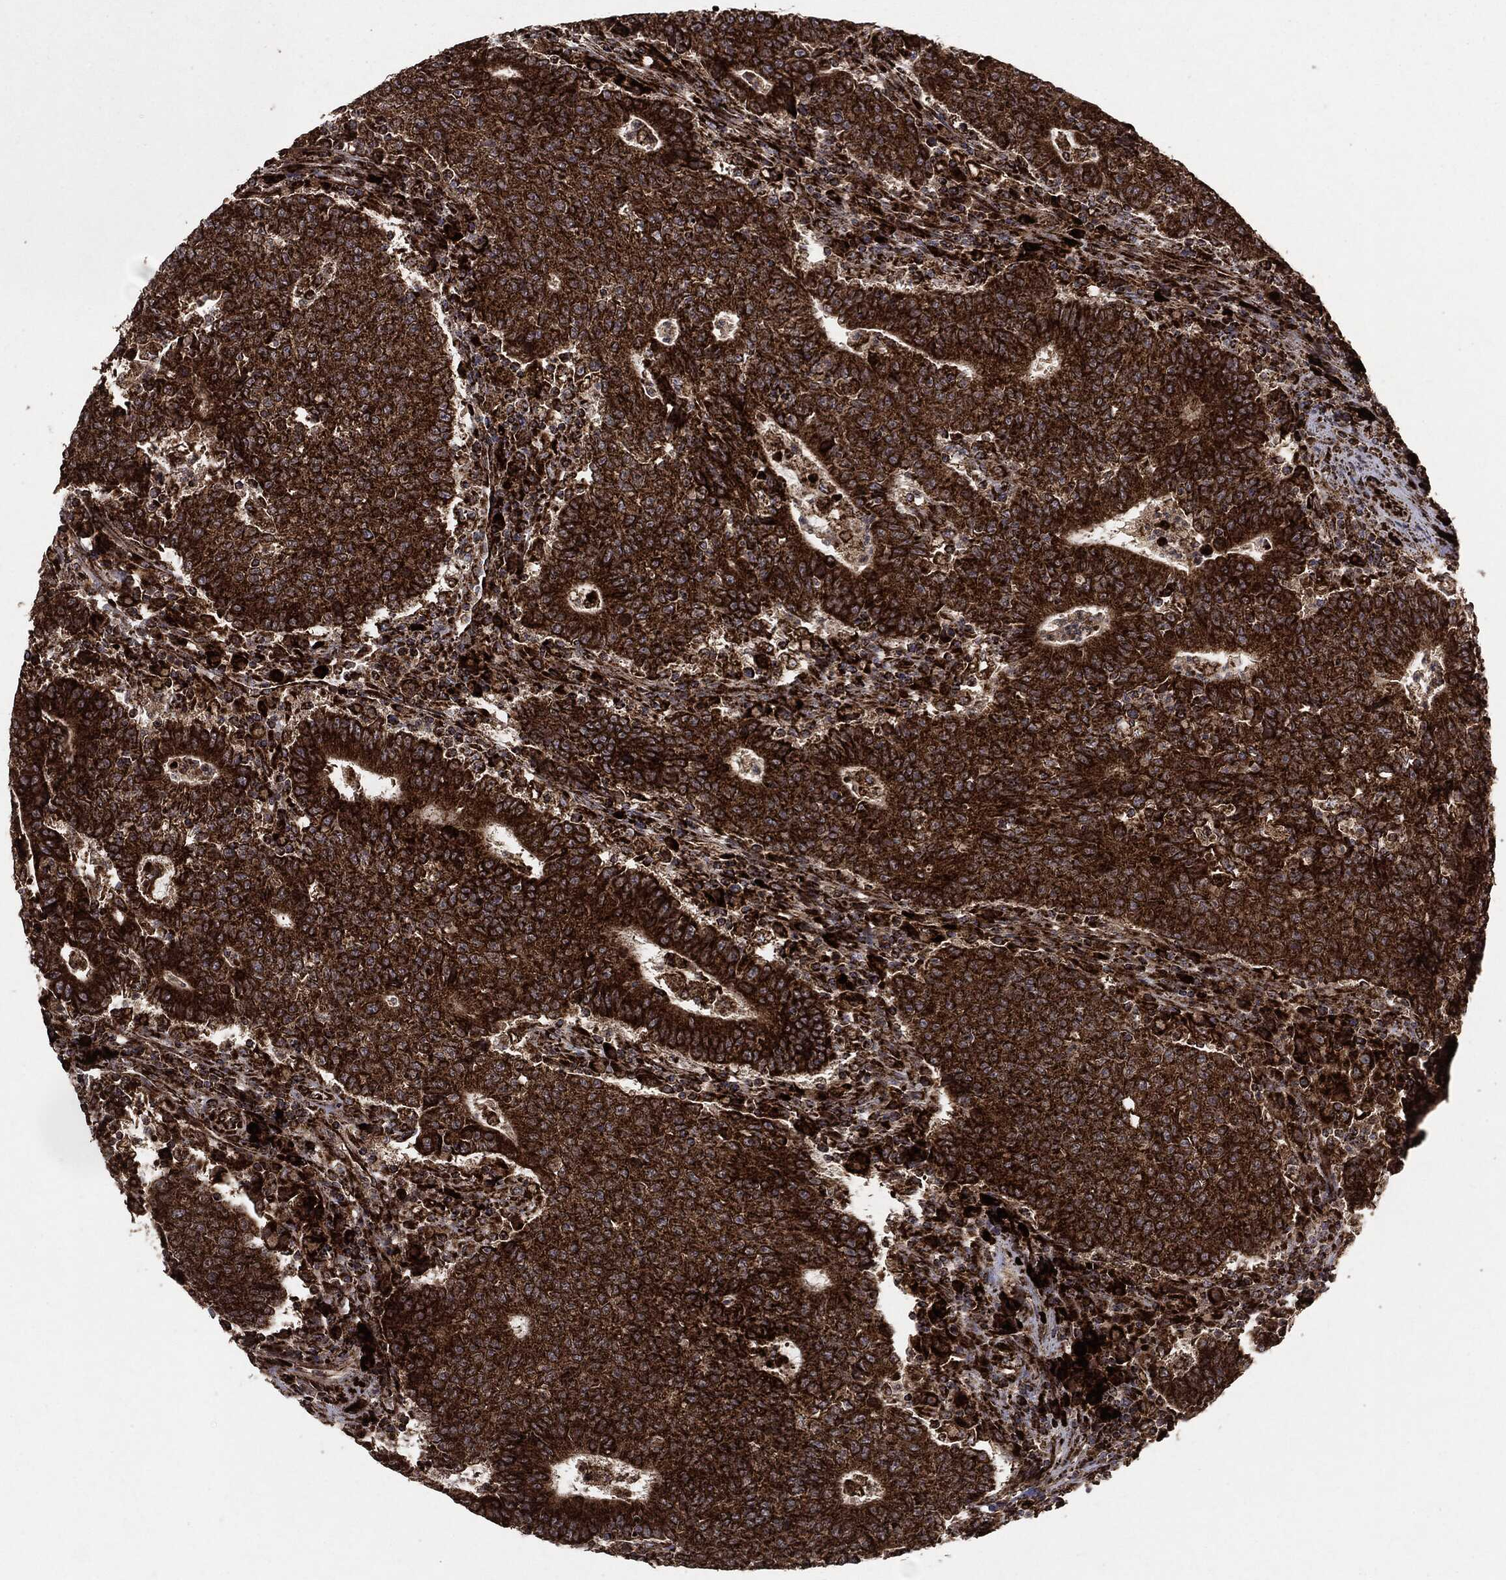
{"staining": {"intensity": "strong", "quantity": ">75%", "location": "cytoplasmic/membranous"}, "tissue": "colorectal cancer", "cell_type": "Tumor cells", "image_type": "cancer", "snomed": [{"axis": "morphology", "description": "Adenocarcinoma, NOS"}, {"axis": "topography", "description": "Colon"}], "caption": "A high-resolution image shows IHC staining of colorectal cancer (adenocarcinoma), which reveals strong cytoplasmic/membranous positivity in about >75% of tumor cells.", "gene": "MAP2K1", "patient": {"sex": "female", "age": 75}}